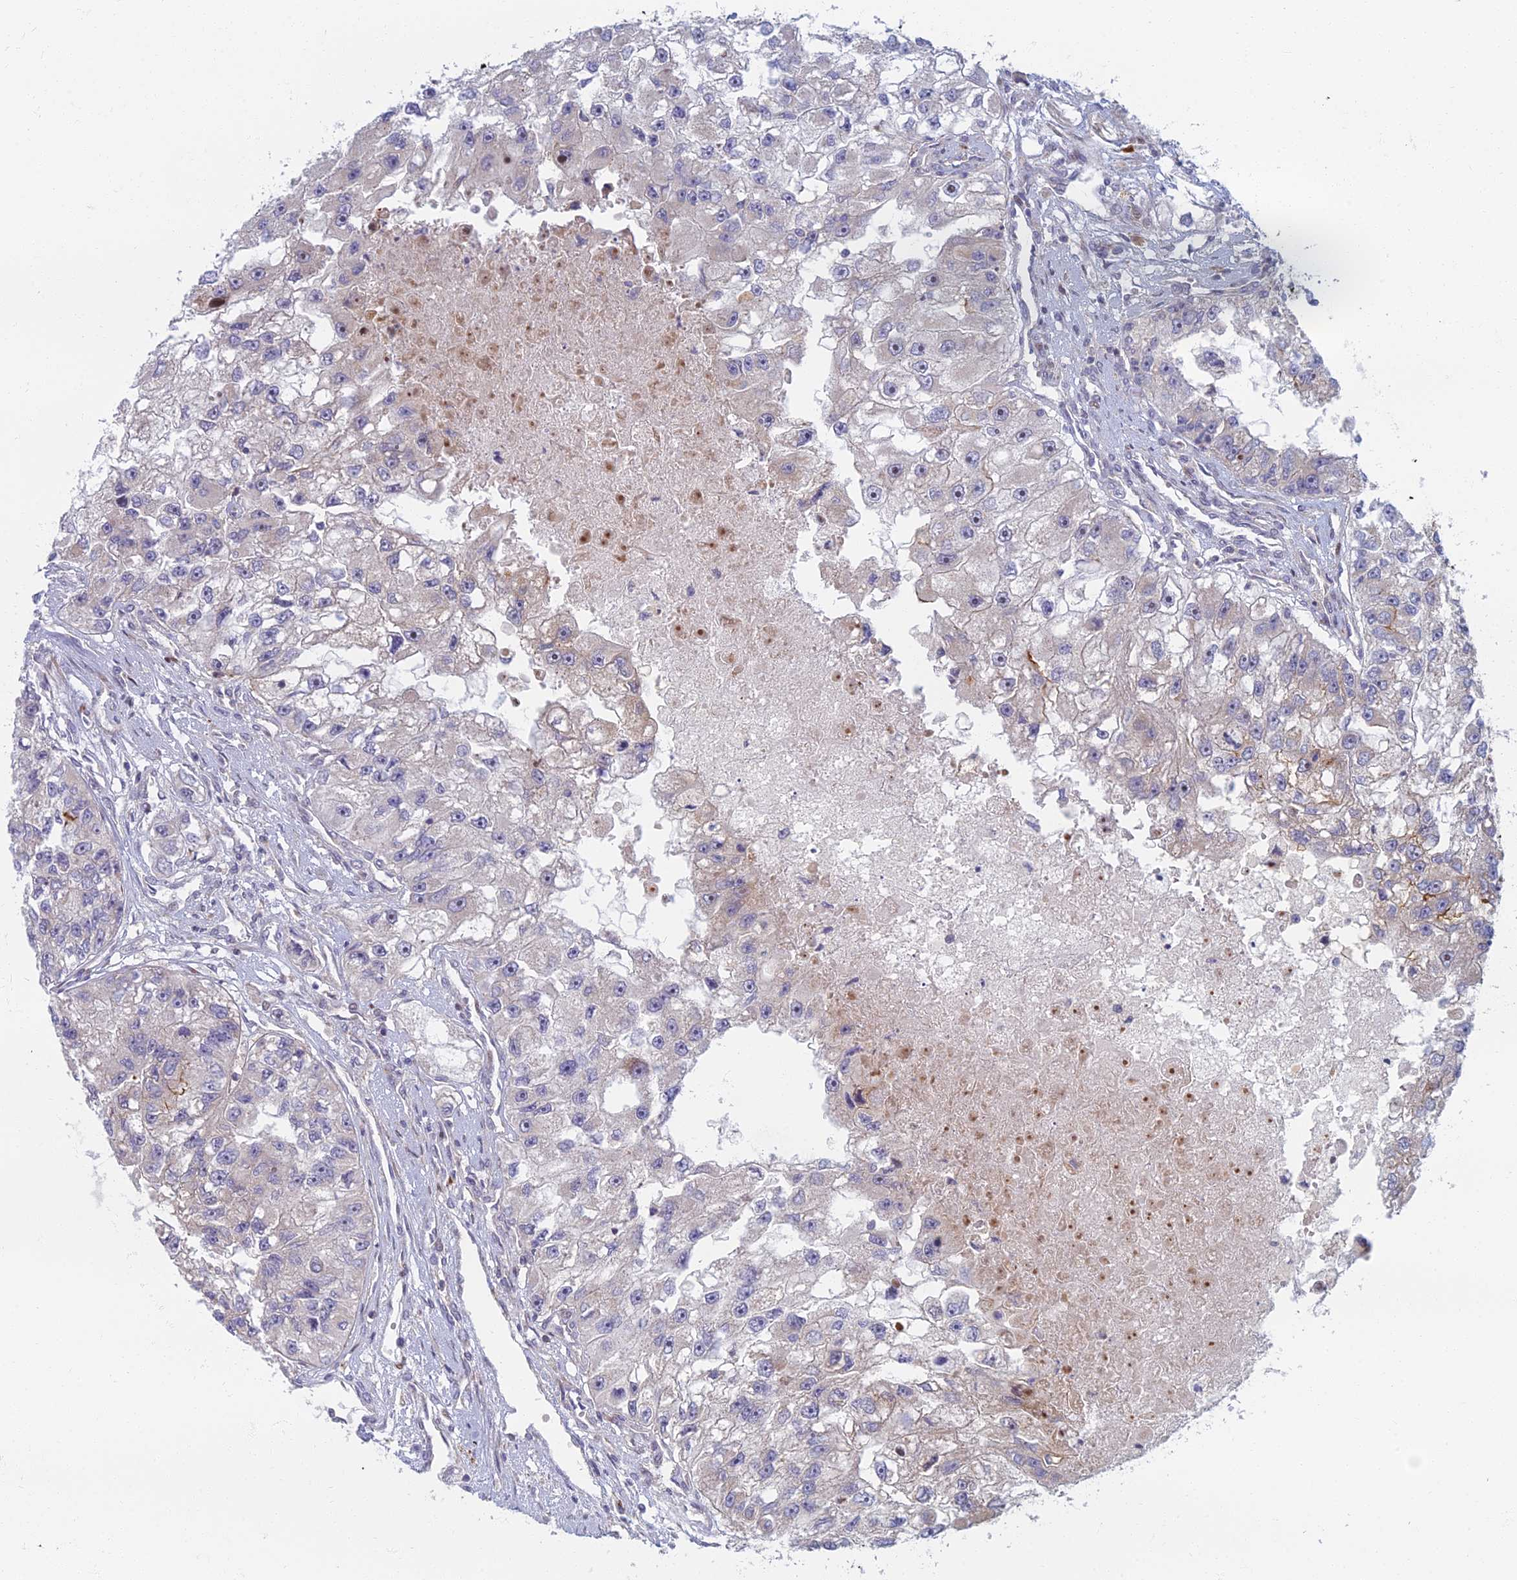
{"staining": {"intensity": "negative", "quantity": "none", "location": "none"}, "tissue": "renal cancer", "cell_type": "Tumor cells", "image_type": "cancer", "snomed": [{"axis": "morphology", "description": "Adenocarcinoma, NOS"}, {"axis": "topography", "description": "Kidney"}], "caption": "Tumor cells are negative for protein expression in human renal adenocarcinoma.", "gene": "C15orf40", "patient": {"sex": "male", "age": 63}}